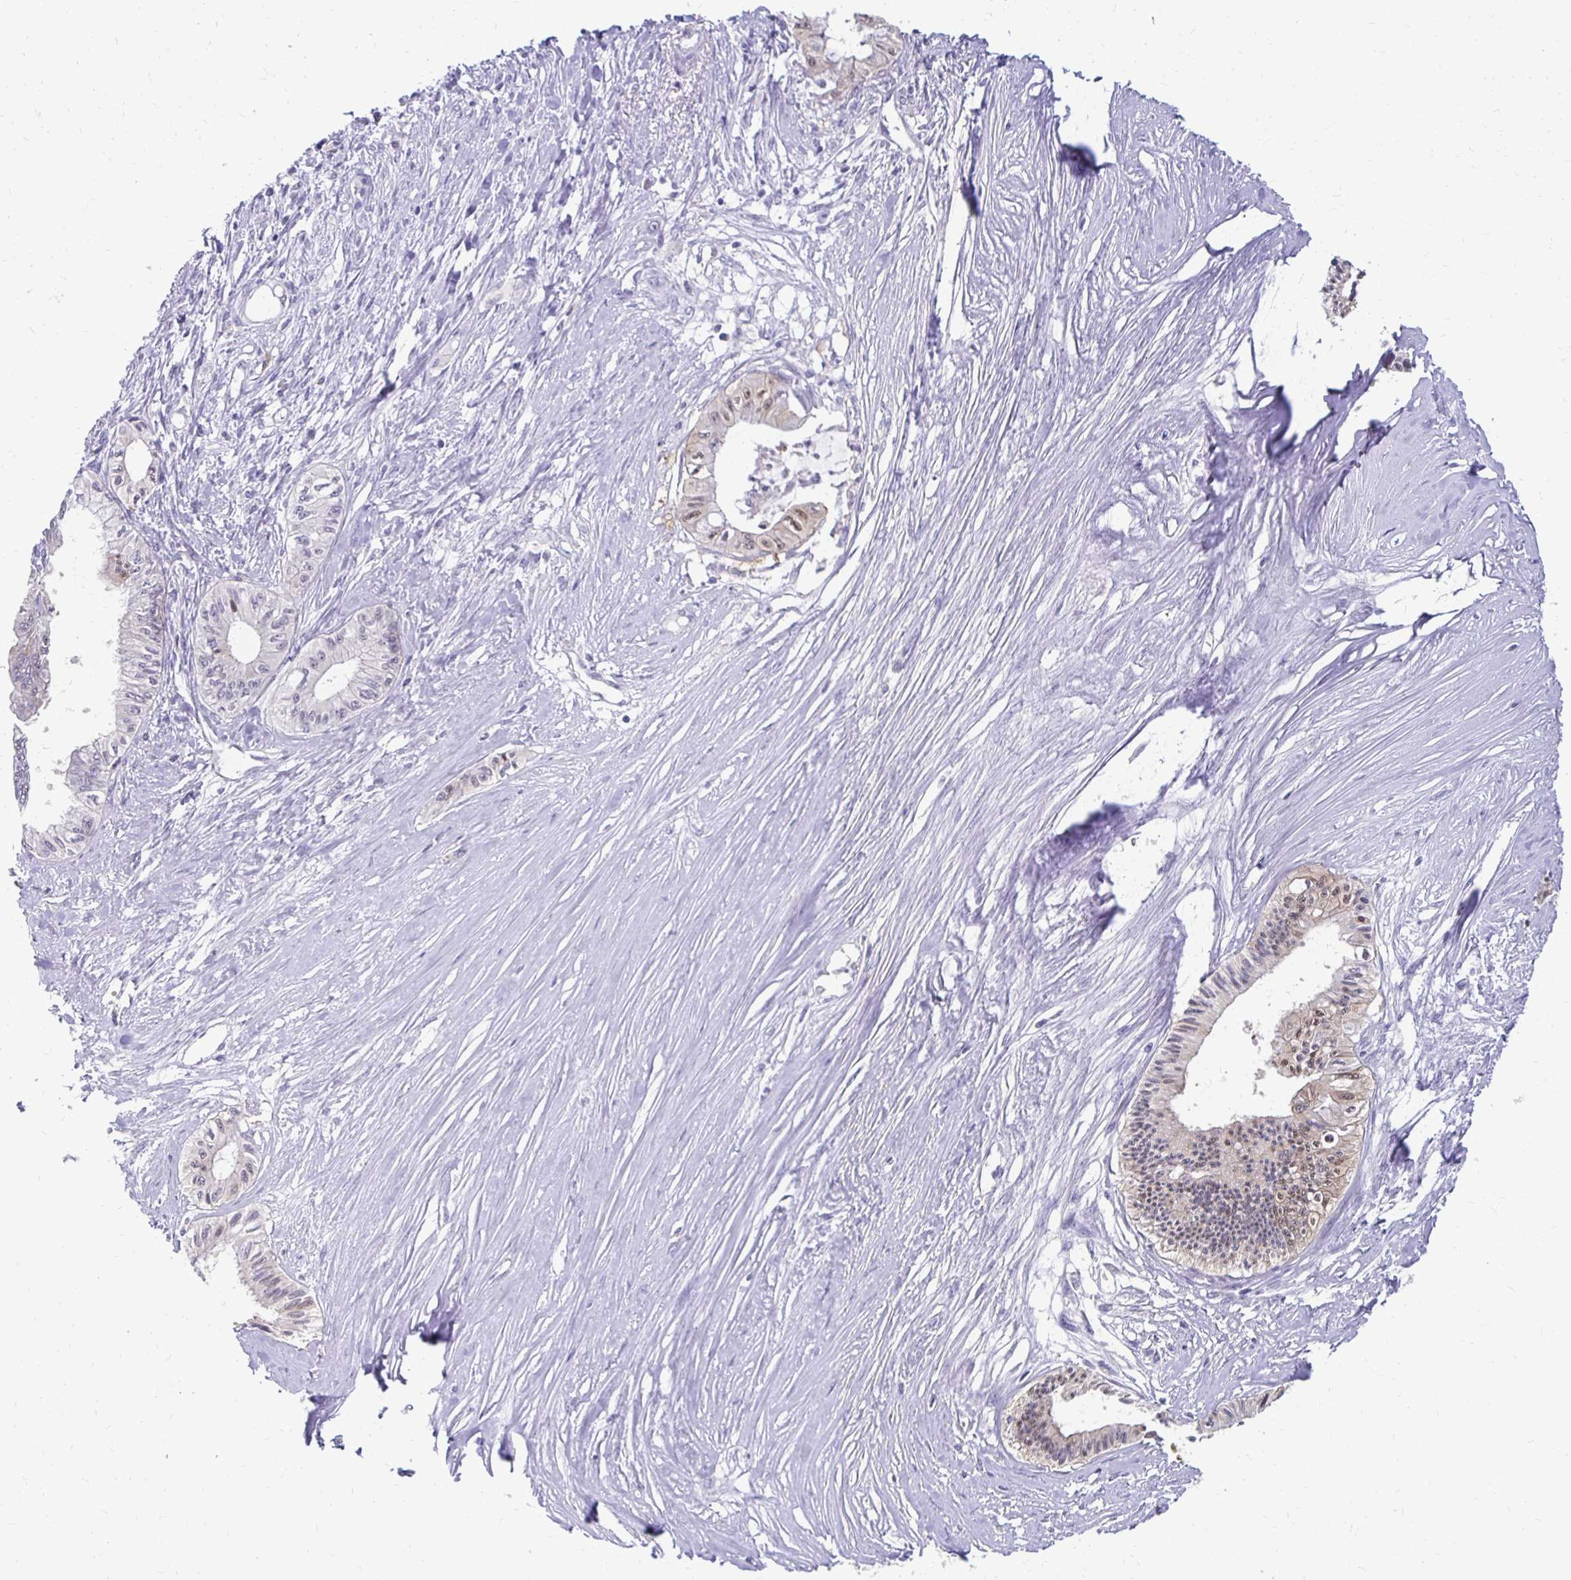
{"staining": {"intensity": "weak", "quantity": "<25%", "location": "cytoplasmic/membranous"}, "tissue": "pancreatic cancer", "cell_type": "Tumor cells", "image_type": "cancer", "snomed": [{"axis": "morphology", "description": "Adenocarcinoma, NOS"}, {"axis": "topography", "description": "Pancreas"}], "caption": "Histopathology image shows no protein expression in tumor cells of pancreatic cancer (adenocarcinoma) tissue.", "gene": "PADI2", "patient": {"sex": "male", "age": 71}}